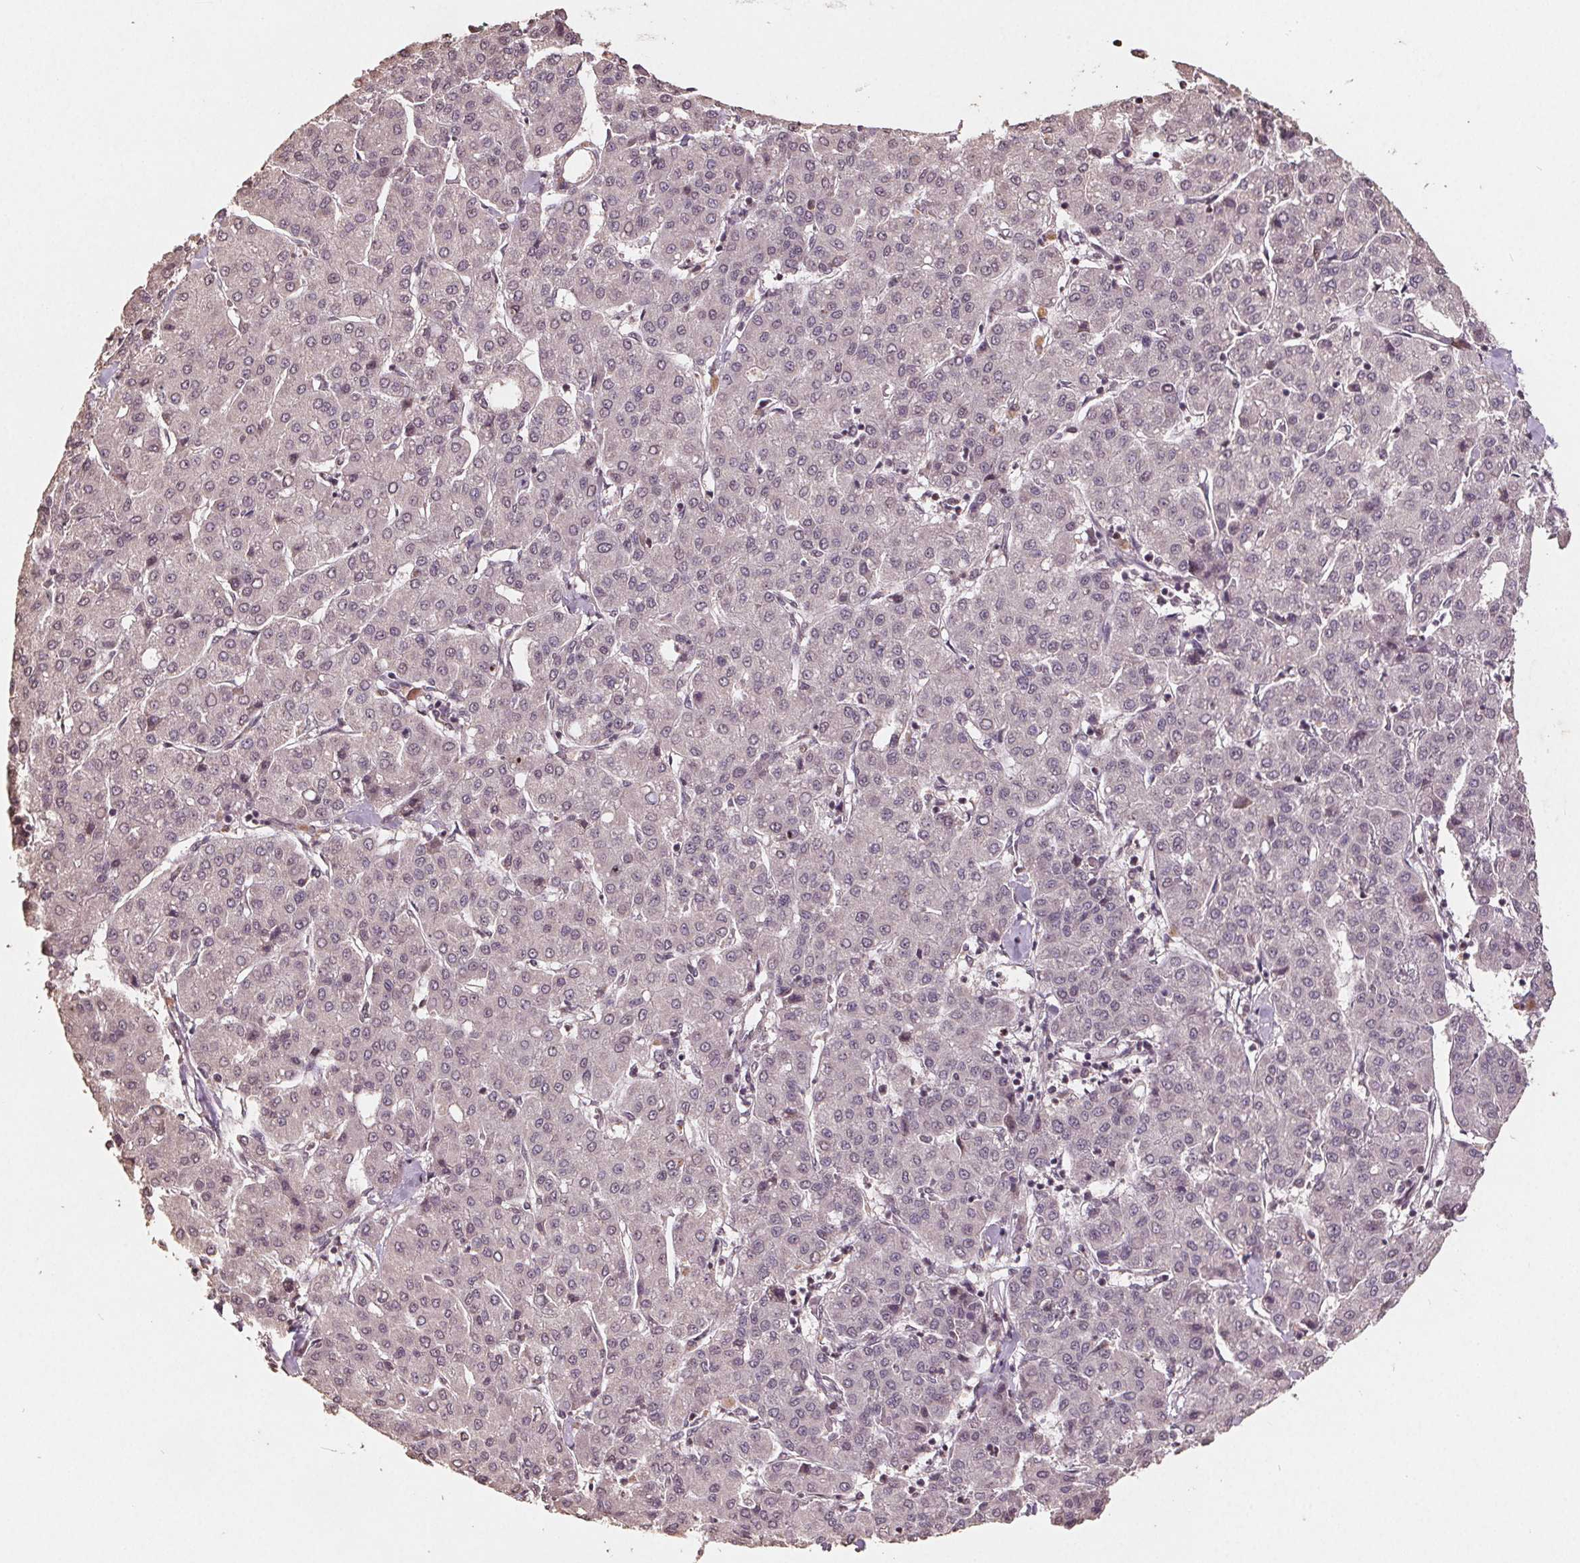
{"staining": {"intensity": "negative", "quantity": "none", "location": "none"}, "tissue": "liver cancer", "cell_type": "Tumor cells", "image_type": "cancer", "snomed": [{"axis": "morphology", "description": "Carcinoma, Hepatocellular, NOS"}, {"axis": "topography", "description": "Liver"}], "caption": "Tumor cells show no significant positivity in liver hepatocellular carcinoma.", "gene": "DNMT3B", "patient": {"sex": "male", "age": 65}}